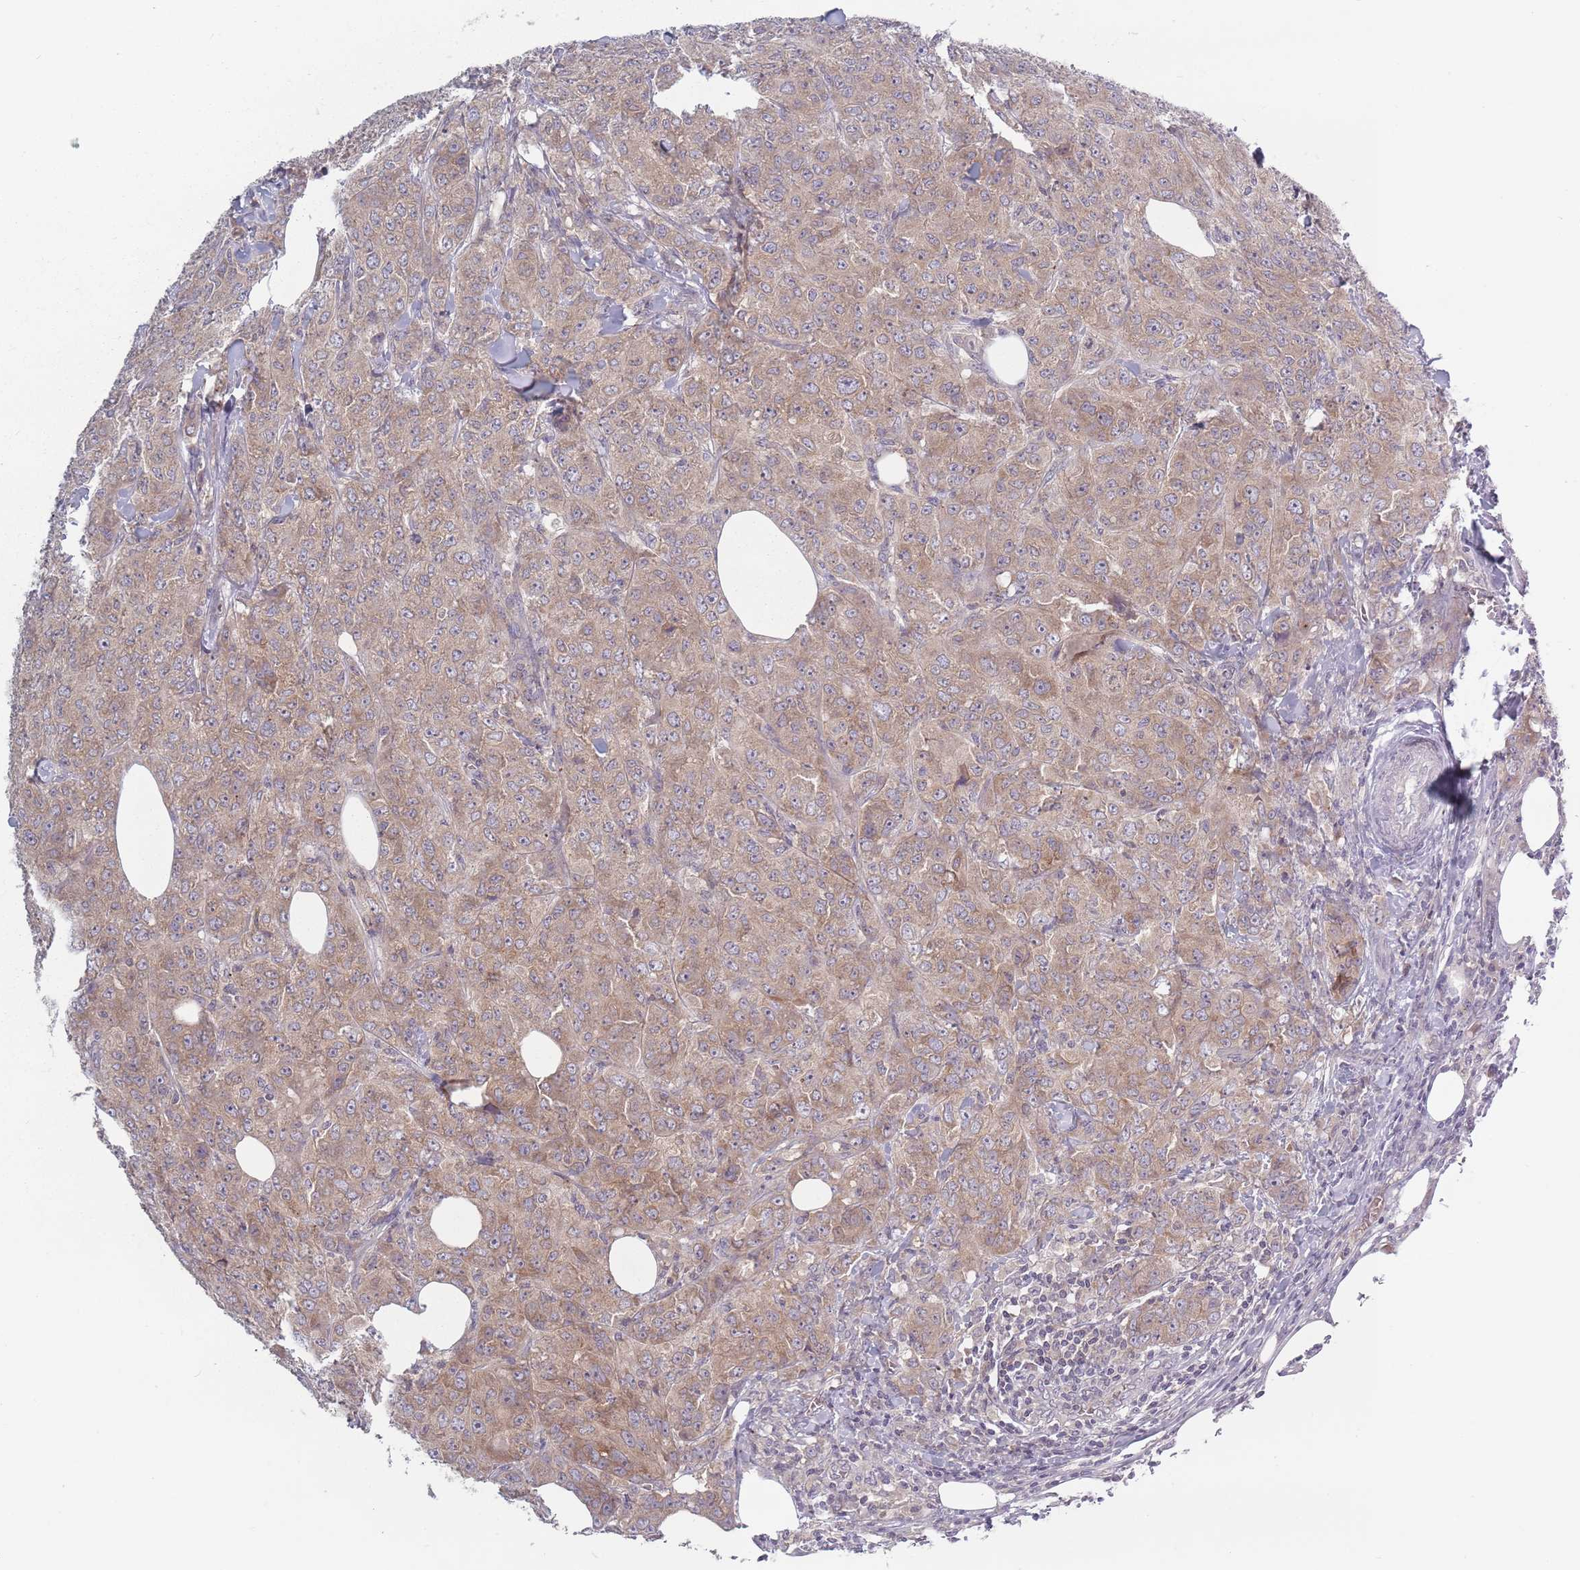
{"staining": {"intensity": "weak", "quantity": "25%-75%", "location": "cytoplasmic/membranous"}, "tissue": "breast cancer", "cell_type": "Tumor cells", "image_type": "cancer", "snomed": [{"axis": "morphology", "description": "Duct carcinoma"}, {"axis": "topography", "description": "Breast"}], "caption": "Breast invasive ductal carcinoma was stained to show a protein in brown. There is low levels of weak cytoplasmic/membranous expression in approximately 25%-75% of tumor cells. (brown staining indicates protein expression, while blue staining denotes nuclei).", "gene": "ASB13", "patient": {"sex": "female", "age": 43}}